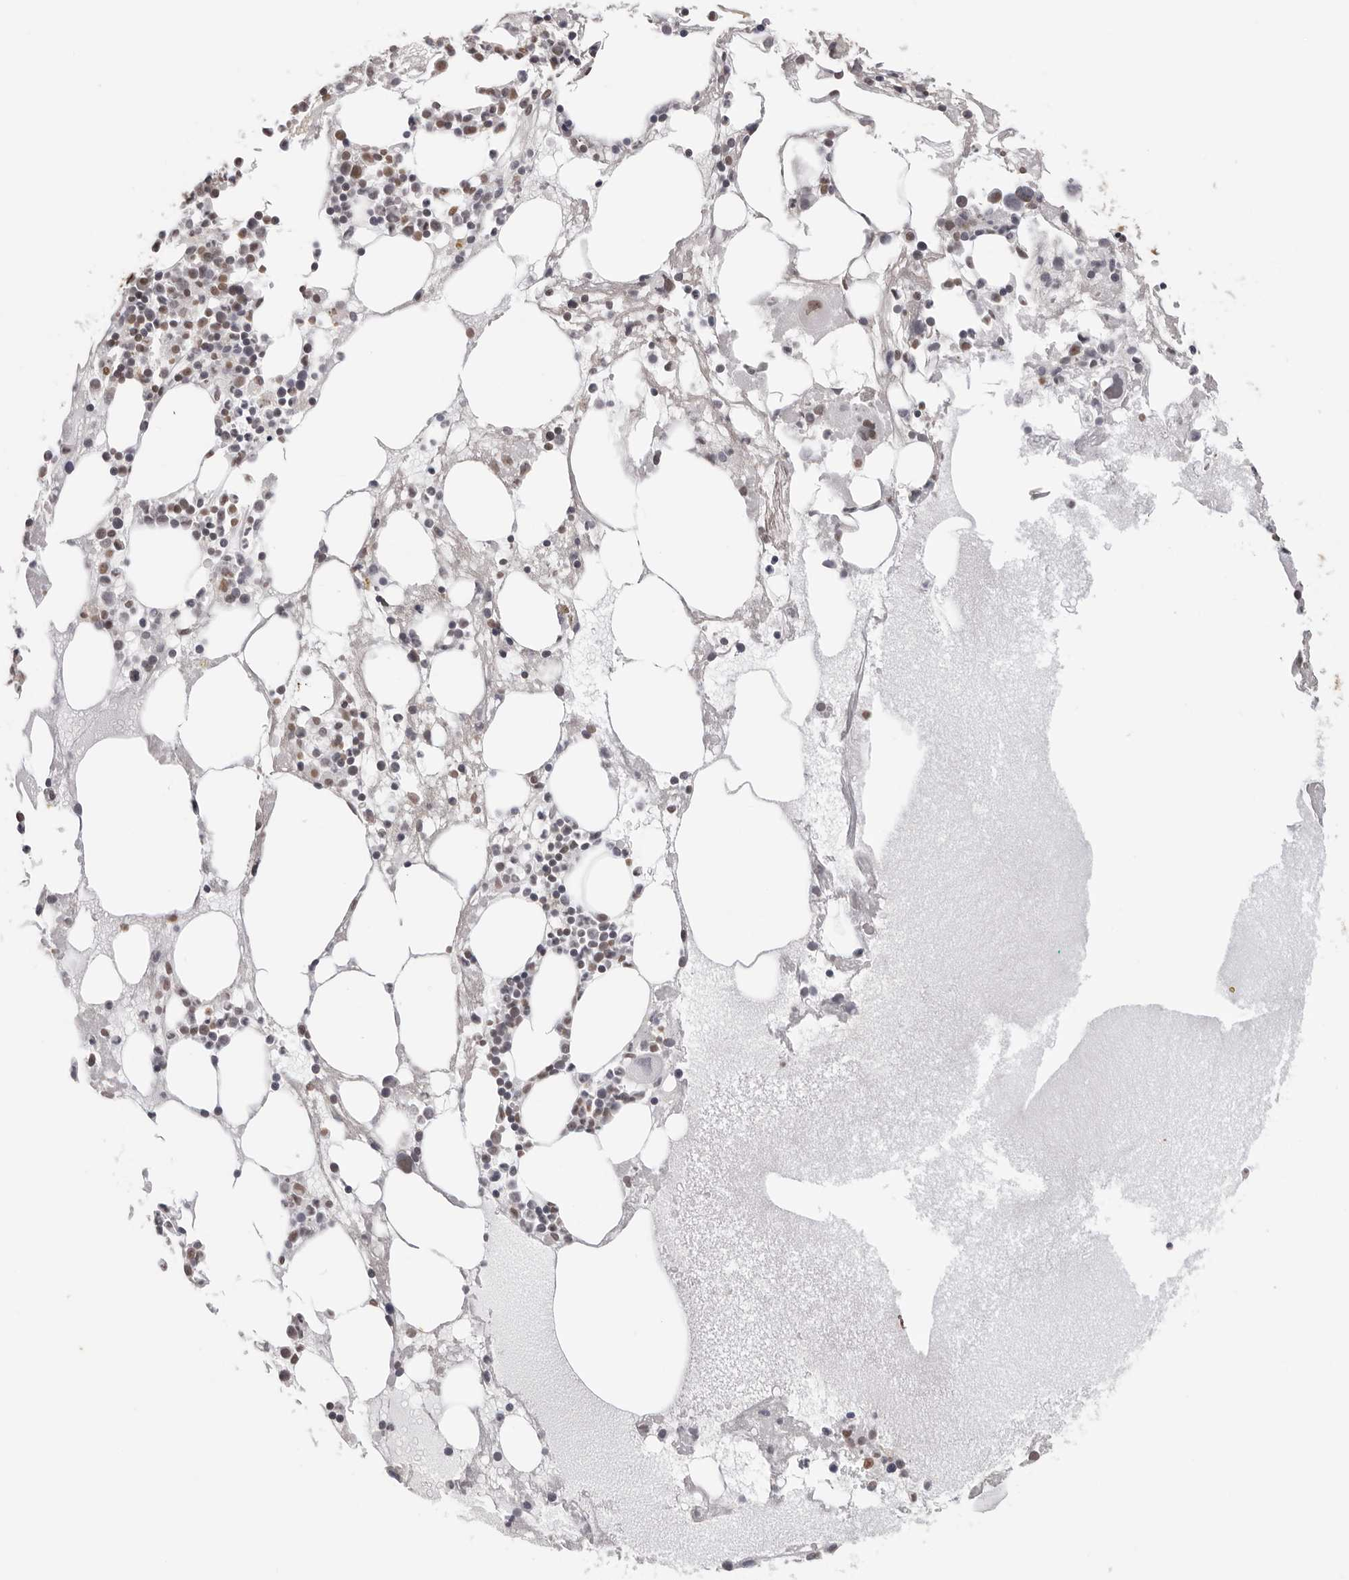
{"staining": {"intensity": "moderate", "quantity": ">75%", "location": "nuclear"}, "tissue": "bone marrow", "cell_type": "Hematopoietic cells", "image_type": "normal", "snomed": [{"axis": "morphology", "description": "Normal tissue, NOS"}, {"axis": "topography", "description": "Bone marrow"}], "caption": "DAB immunohistochemical staining of benign human bone marrow reveals moderate nuclear protein expression in approximately >75% of hematopoietic cells. (DAB (3,3'-diaminobenzidine) IHC, brown staining for protein, blue staining for nuclei).", "gene": "OLIG3", "patient": {"sex": "female", "age": 52}}